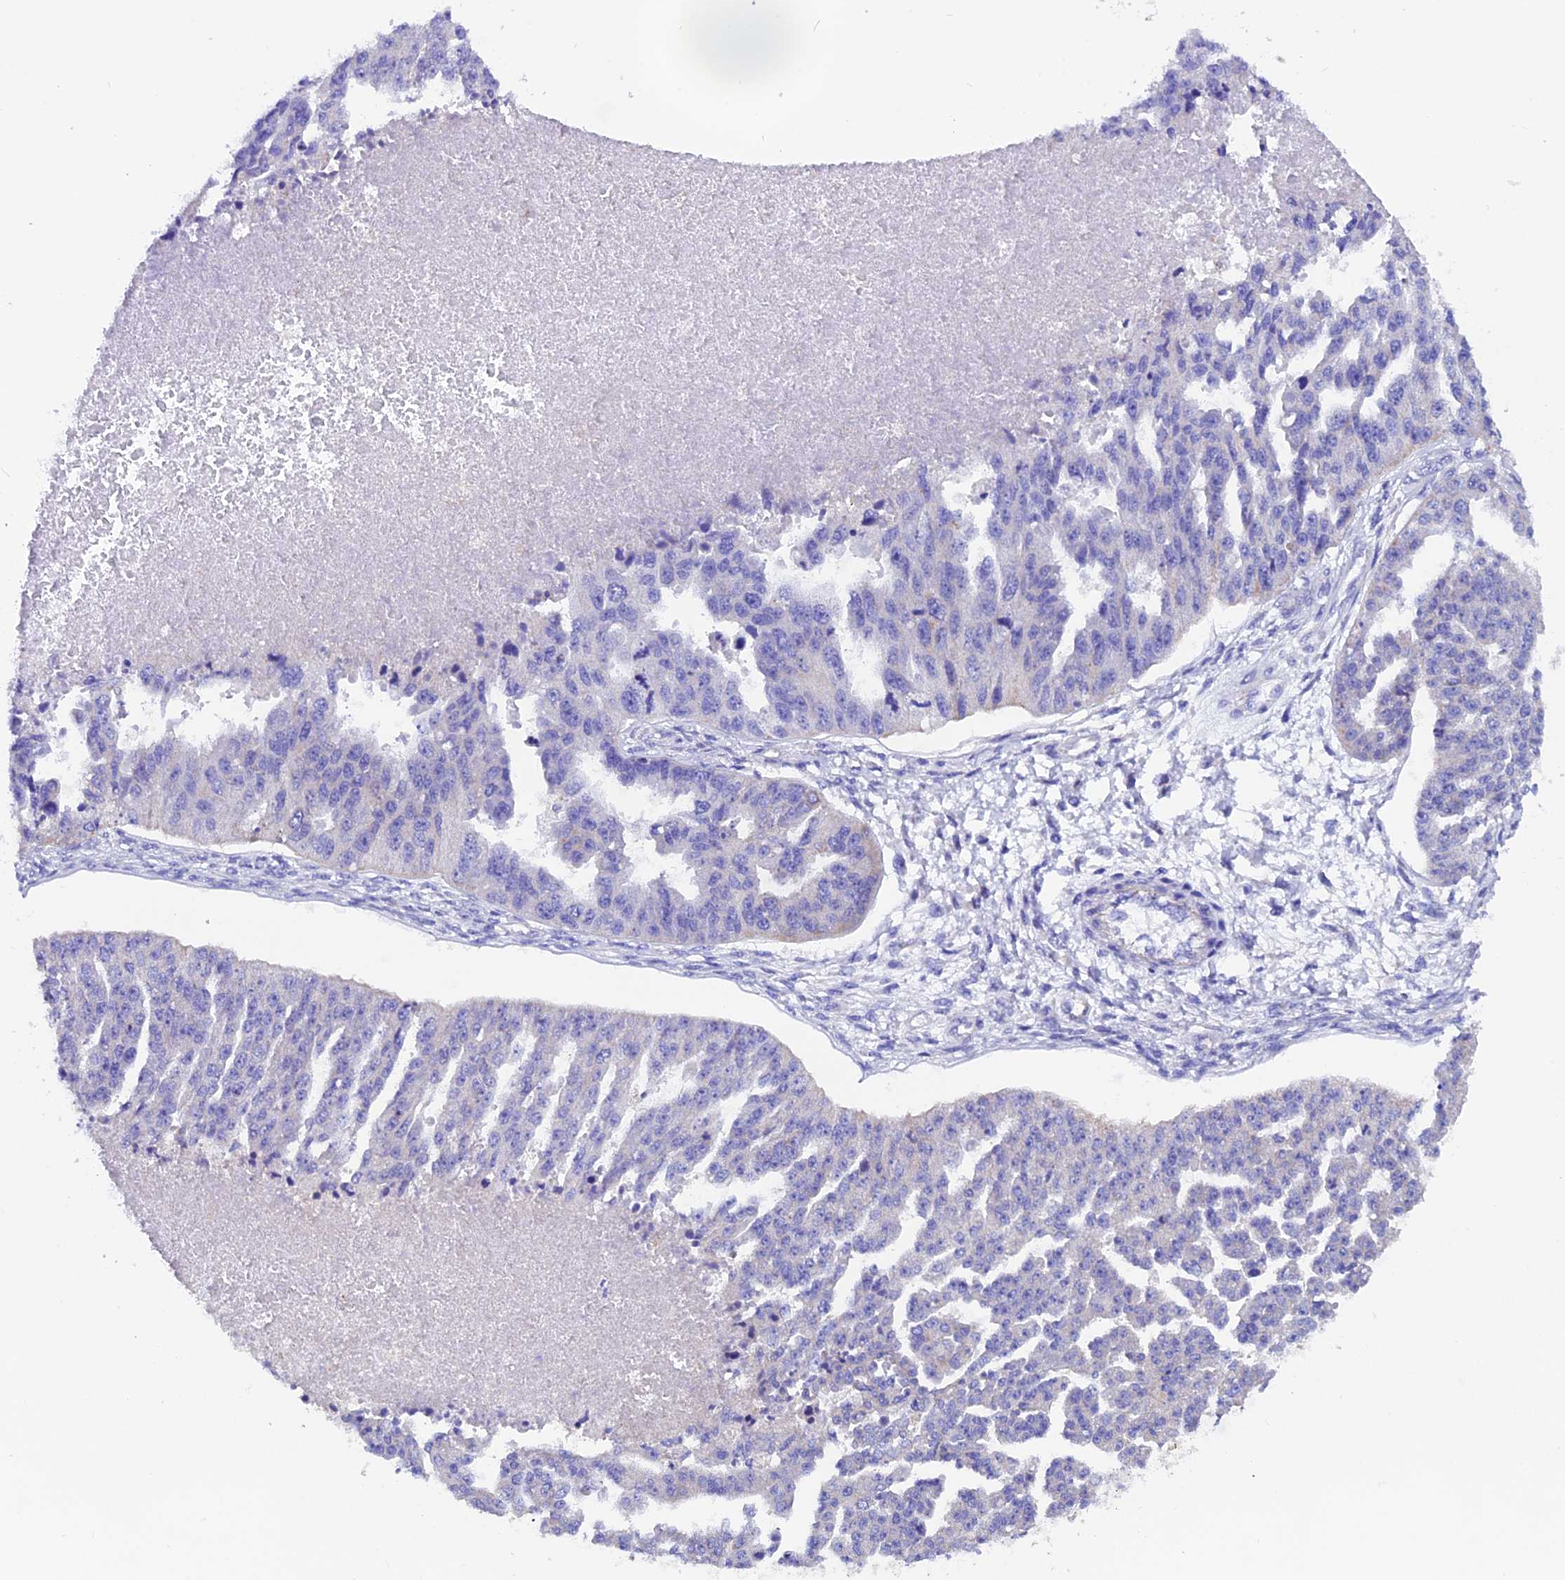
{"staining": {"intensity": "negative", "quantity": "none", "location": "none"}, "tissue": "ovarian cancer", "cell_type": "Tumor cells", "image_type": "cancer", "snomed": [{"axis": "morphology", "description": "Cystadenocarcinoma, serous, NOS"}, {"axis": "topography", "description": "Ovary"}], "caption": "Serous cystadenocarcinoma (ovarian) stained for a protein using immunohistochemistry (IHC) reveals no expression tumor cells.", "gene": "COMTD1", "patient": {"sex": "female", "age": 58}}